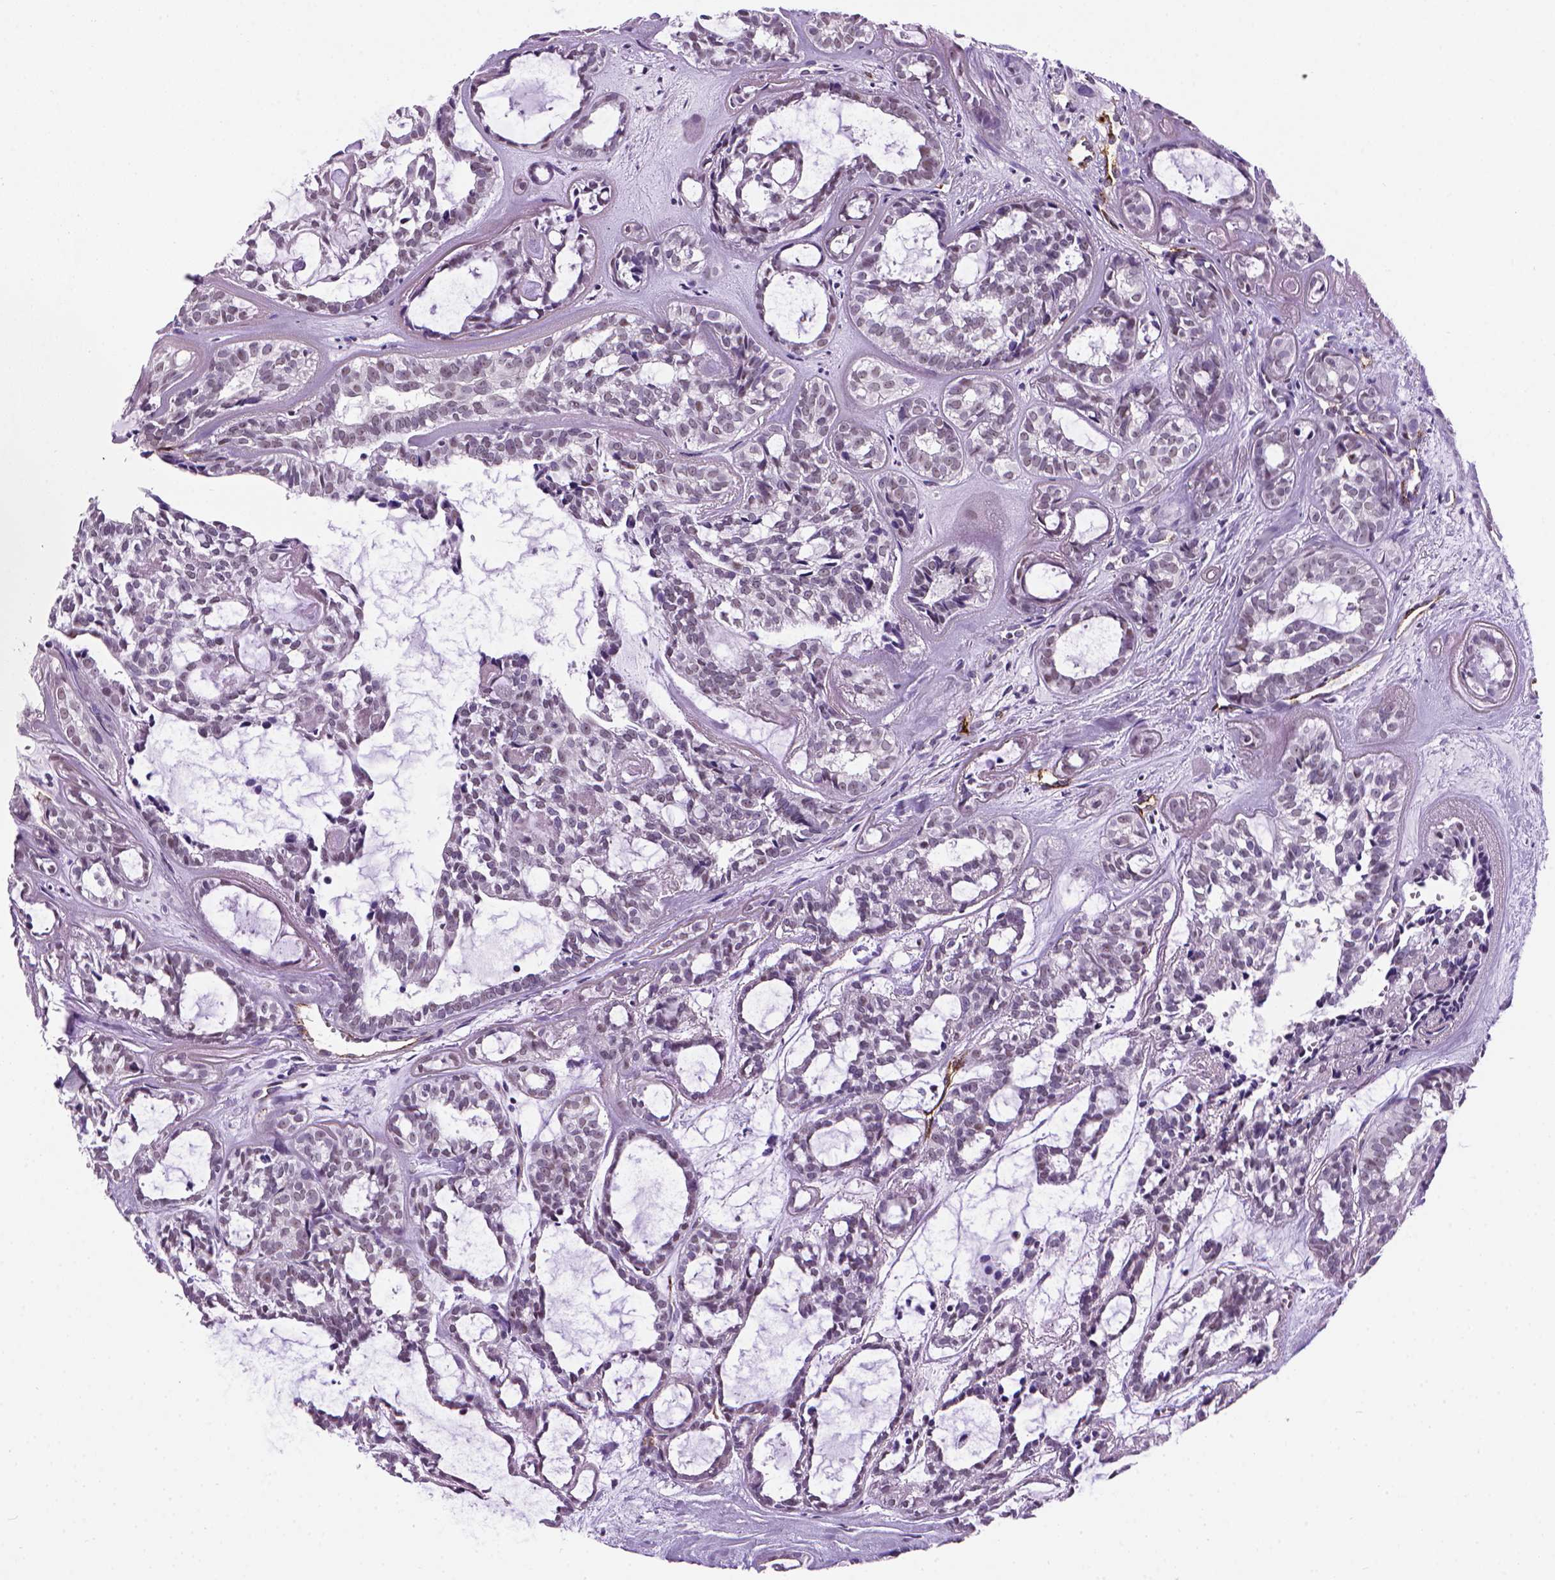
{"staining": {"intensity": "negative", "quantity": "none", "location": "none"}, "tissue": "head and neck cancer", "cell_type": "Tumor cells", "image_type": "cancer", "snomed": [{"axis": "morphology", "description": "Adenocarcinoma, NOS"}, {"axis": "topography", "description": "Head-Neck"}], "caption": "There is no significant expression in tumor cells of adenocarcinoma (head and neck).", "gene": "VWF", "patient": {"sex": "female", "age": 62}}